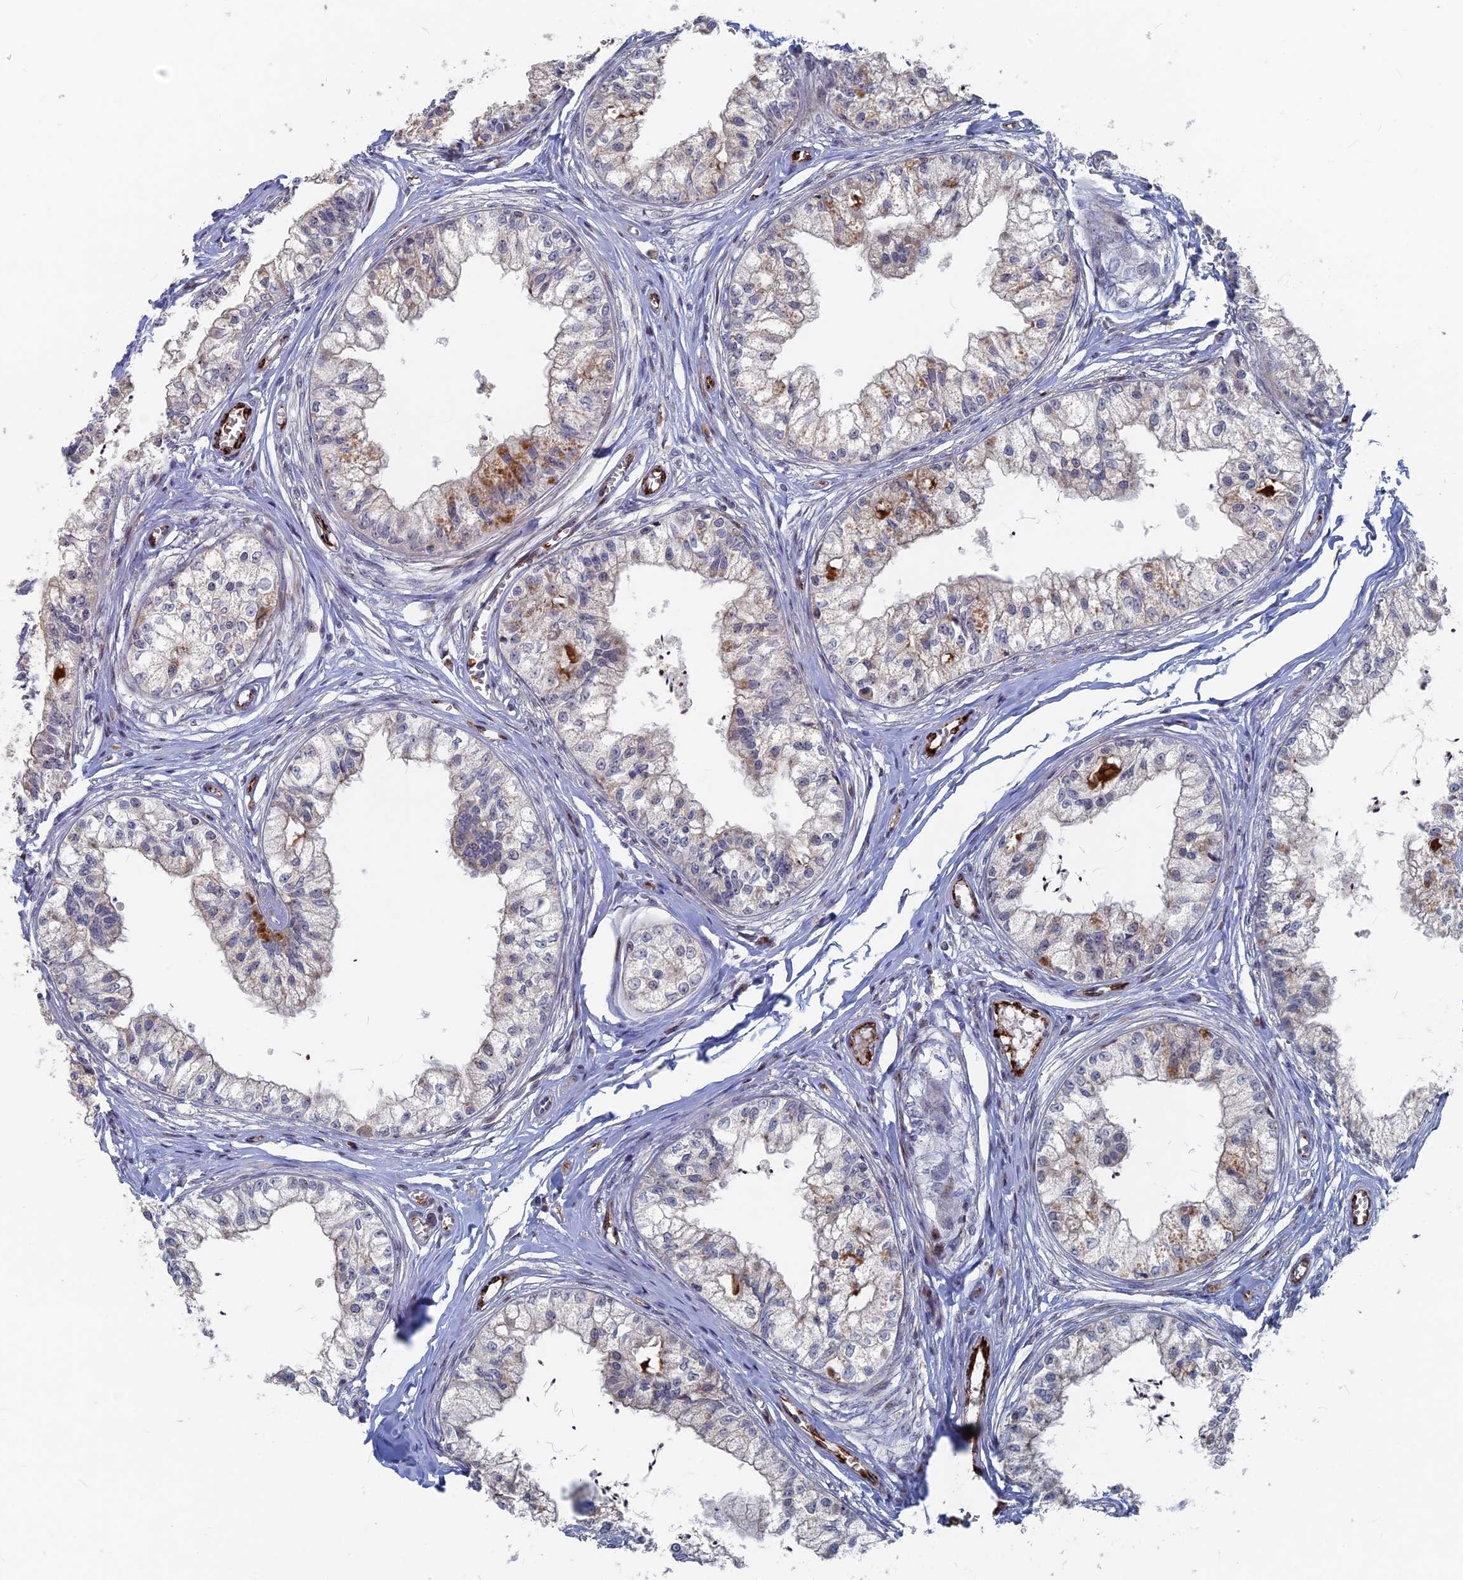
{"staining": {"intensity": "moderate", "quantity": "25%-75%", "location": "cytoplasmic/membranous"}, "tissue": "epididymis", "cell_type": "Glandular cells", "image_type": "normal", "snomed": [{"axis": "morphology", "description": "Normal tissue, NOS"}, {"axis": "topography", "description": "Epididymis"}], "caption": "Epididymis stained for a protein (brown) displays moderate cytoplasmic/membranous positive staining in approximately 25%-75% of glandular cells.", "gene": "SH3D21", "patient": {"sex": "male", "age": 79}}